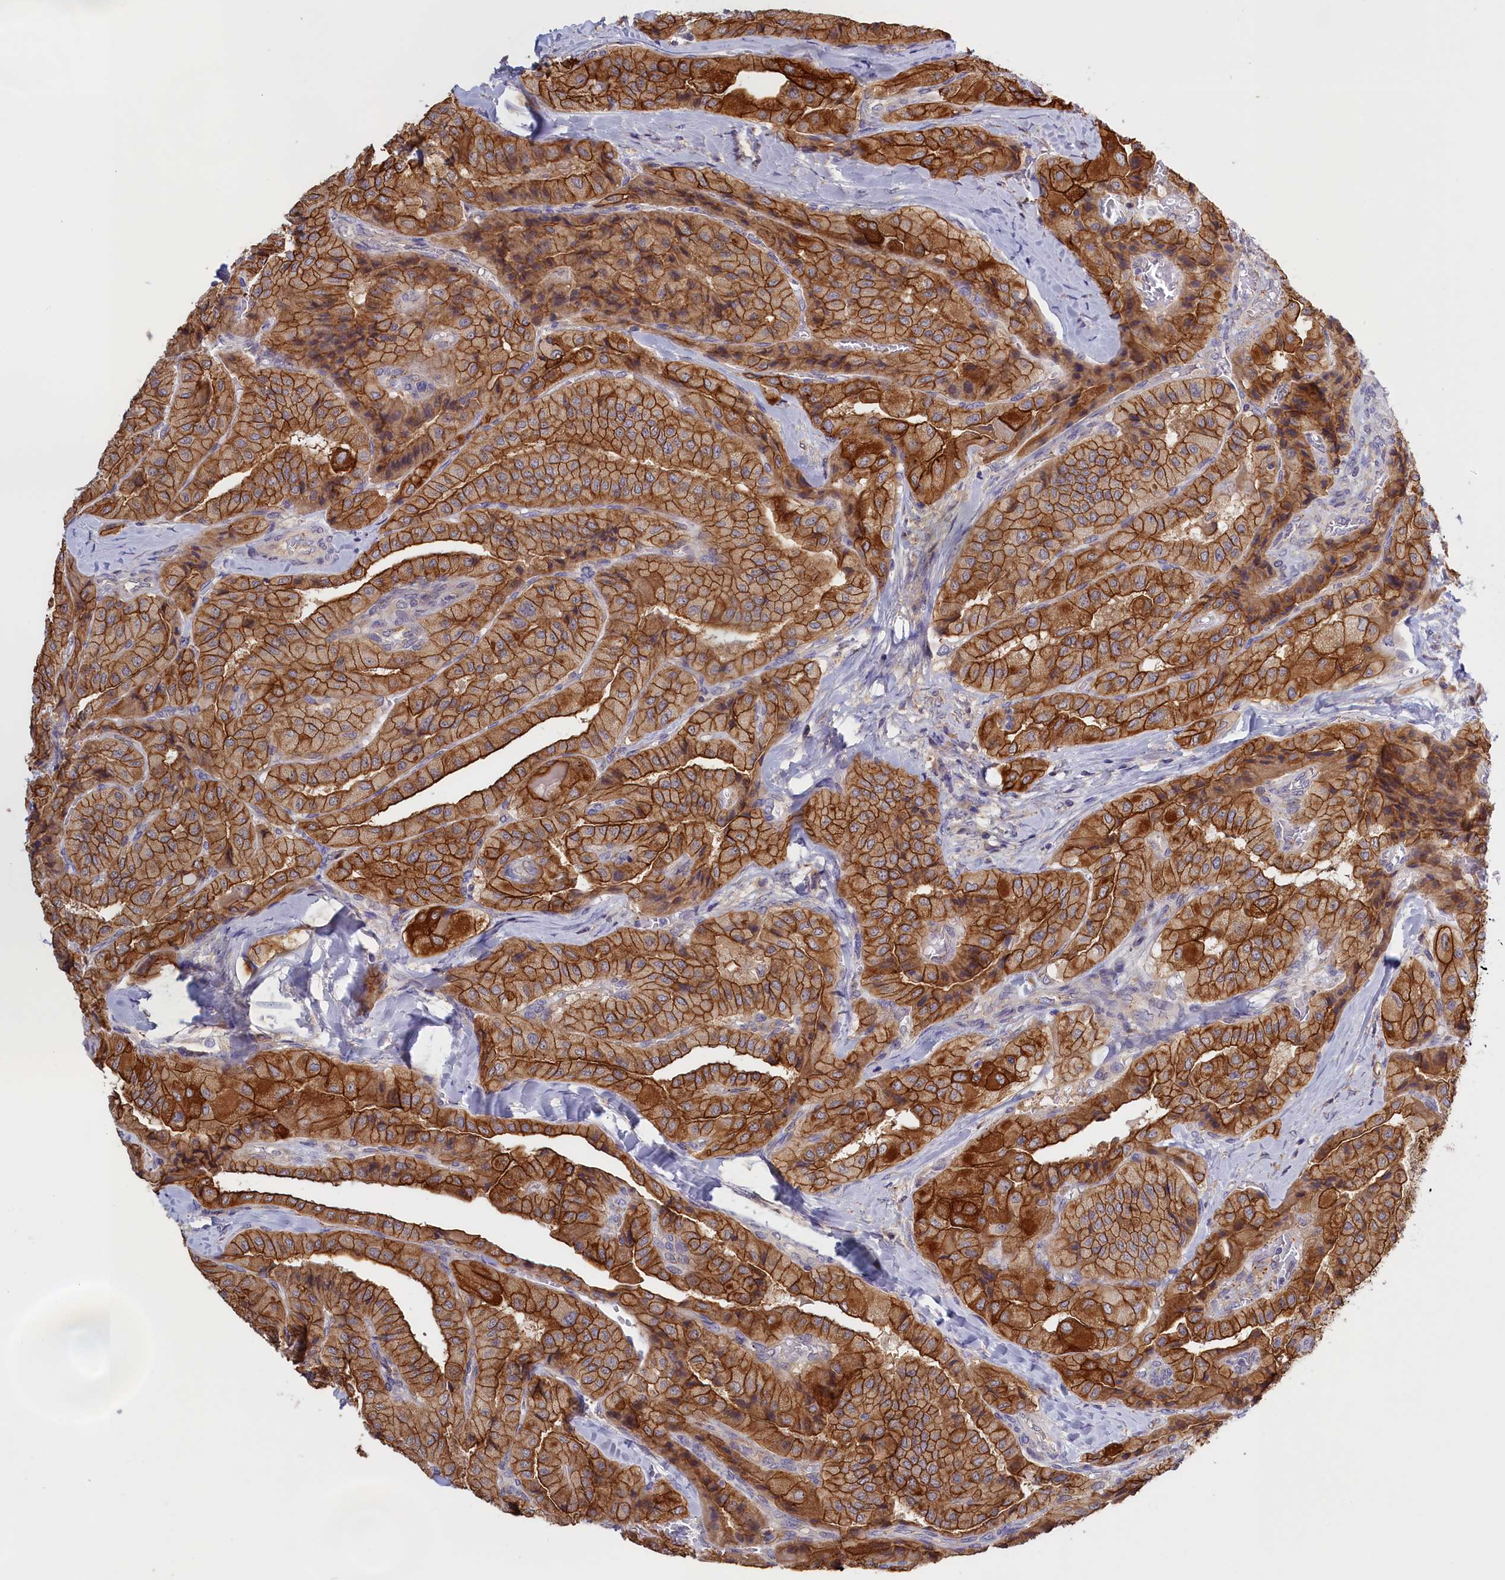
{"staining": {"intensity": "strong", "quantity": ">75%", "location": "cytoplasmic/membranous"}, "tissue": "thyroid cancer", "cell_type": "Tumor cells", "image_type": "cancer", "snomed": [{"axis": "morphology", "description": "Normal tissue, NOS"}, {"axis": "morphology", "description": "Papillary adenocarcinoma, NOS"}, {"axis": "topography", "description": "Thyroid gland"}], "caption": "Immunohistochemical staining of human papillary adenocarcinoma (thyroid) shows strong cytoplasmic/membranous protein positivity in approximately >75% of tumor cells.", "gene": "COL19A1", "patient": {"sex": "female", "age": 59}}